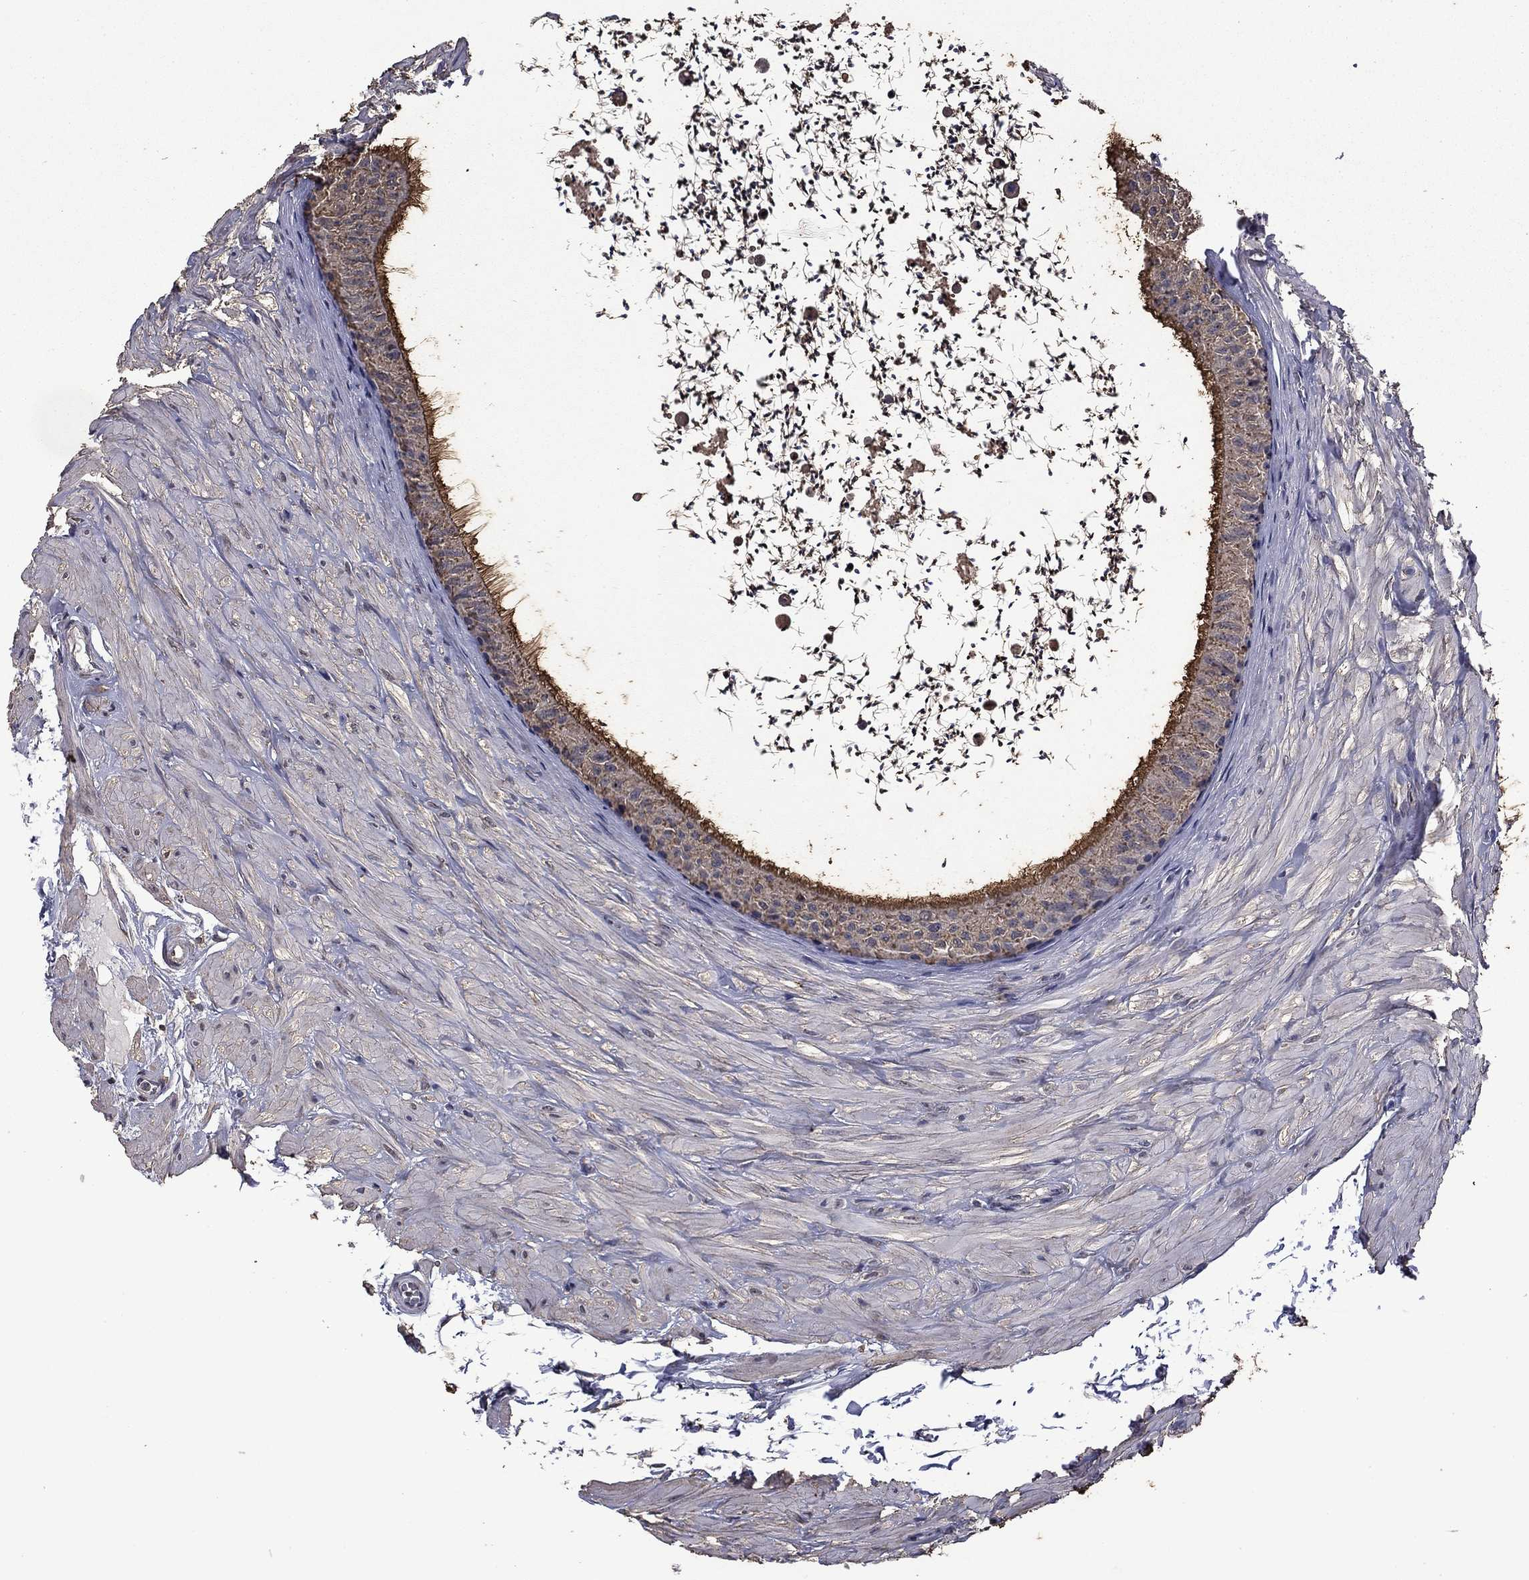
{"staining": {"intensity": "moderate", "quantity": "25%-75%", "location": "cytoplasmic/membranous"}, "tissue": "epididymis", "cell_type": "Glandular cells", "image_type": "normal", "snomed": [{"axis": "morphology", "description": "Normal tissue, NOS"}, {"axis": "topography", "description": "Epididymis"}], "caption": "High-power microscopy captured an immunohistochemistry photomicrograph of benign epididymis, revealing moderate cytoplasmic/membranous expression in about 25%-75% of glandular cells. (DAB = brown stain, brightfield microscopy at high magnification).", "gene": "MFAP3L", "patient": {"sex": "male", "age": 32}}